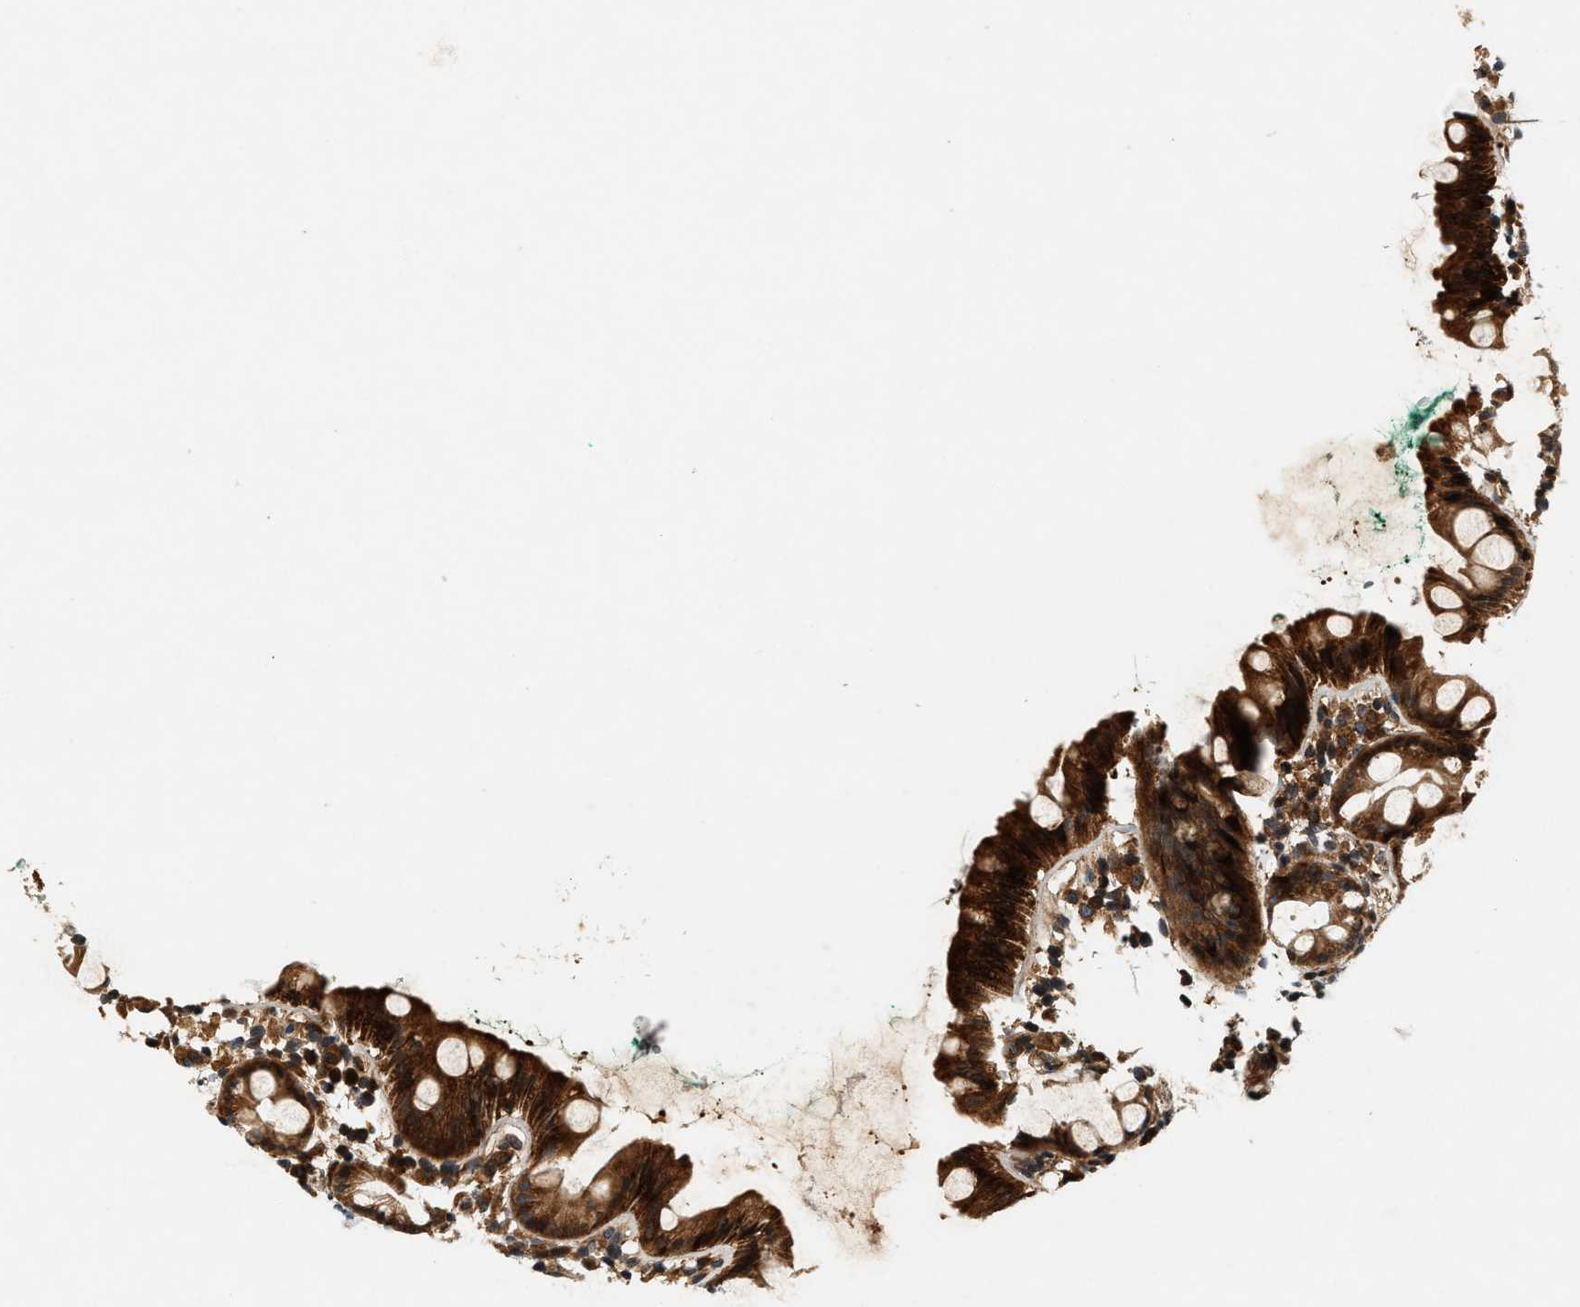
{"staining": {"intensity": "strong", "quantity": ">75%", "location": "cytoplasmic/membranous"}, "tissue": "rectum", "cell_type": "Glandular cells", "image_type": "normal", "snomed": [{"axis": "morphology", "description": "Normal tissue, NOS"}, {"axis": "topography", "description": "Rectum"}], "caption": "Immunohistochemistry (IHC) of normal rectum displays high levels of strong cytoplasmic/membranous staining in about >75% of glandular cells.", "gene": "SAMD9", "patient": {"sex": "female", "age": 65}}